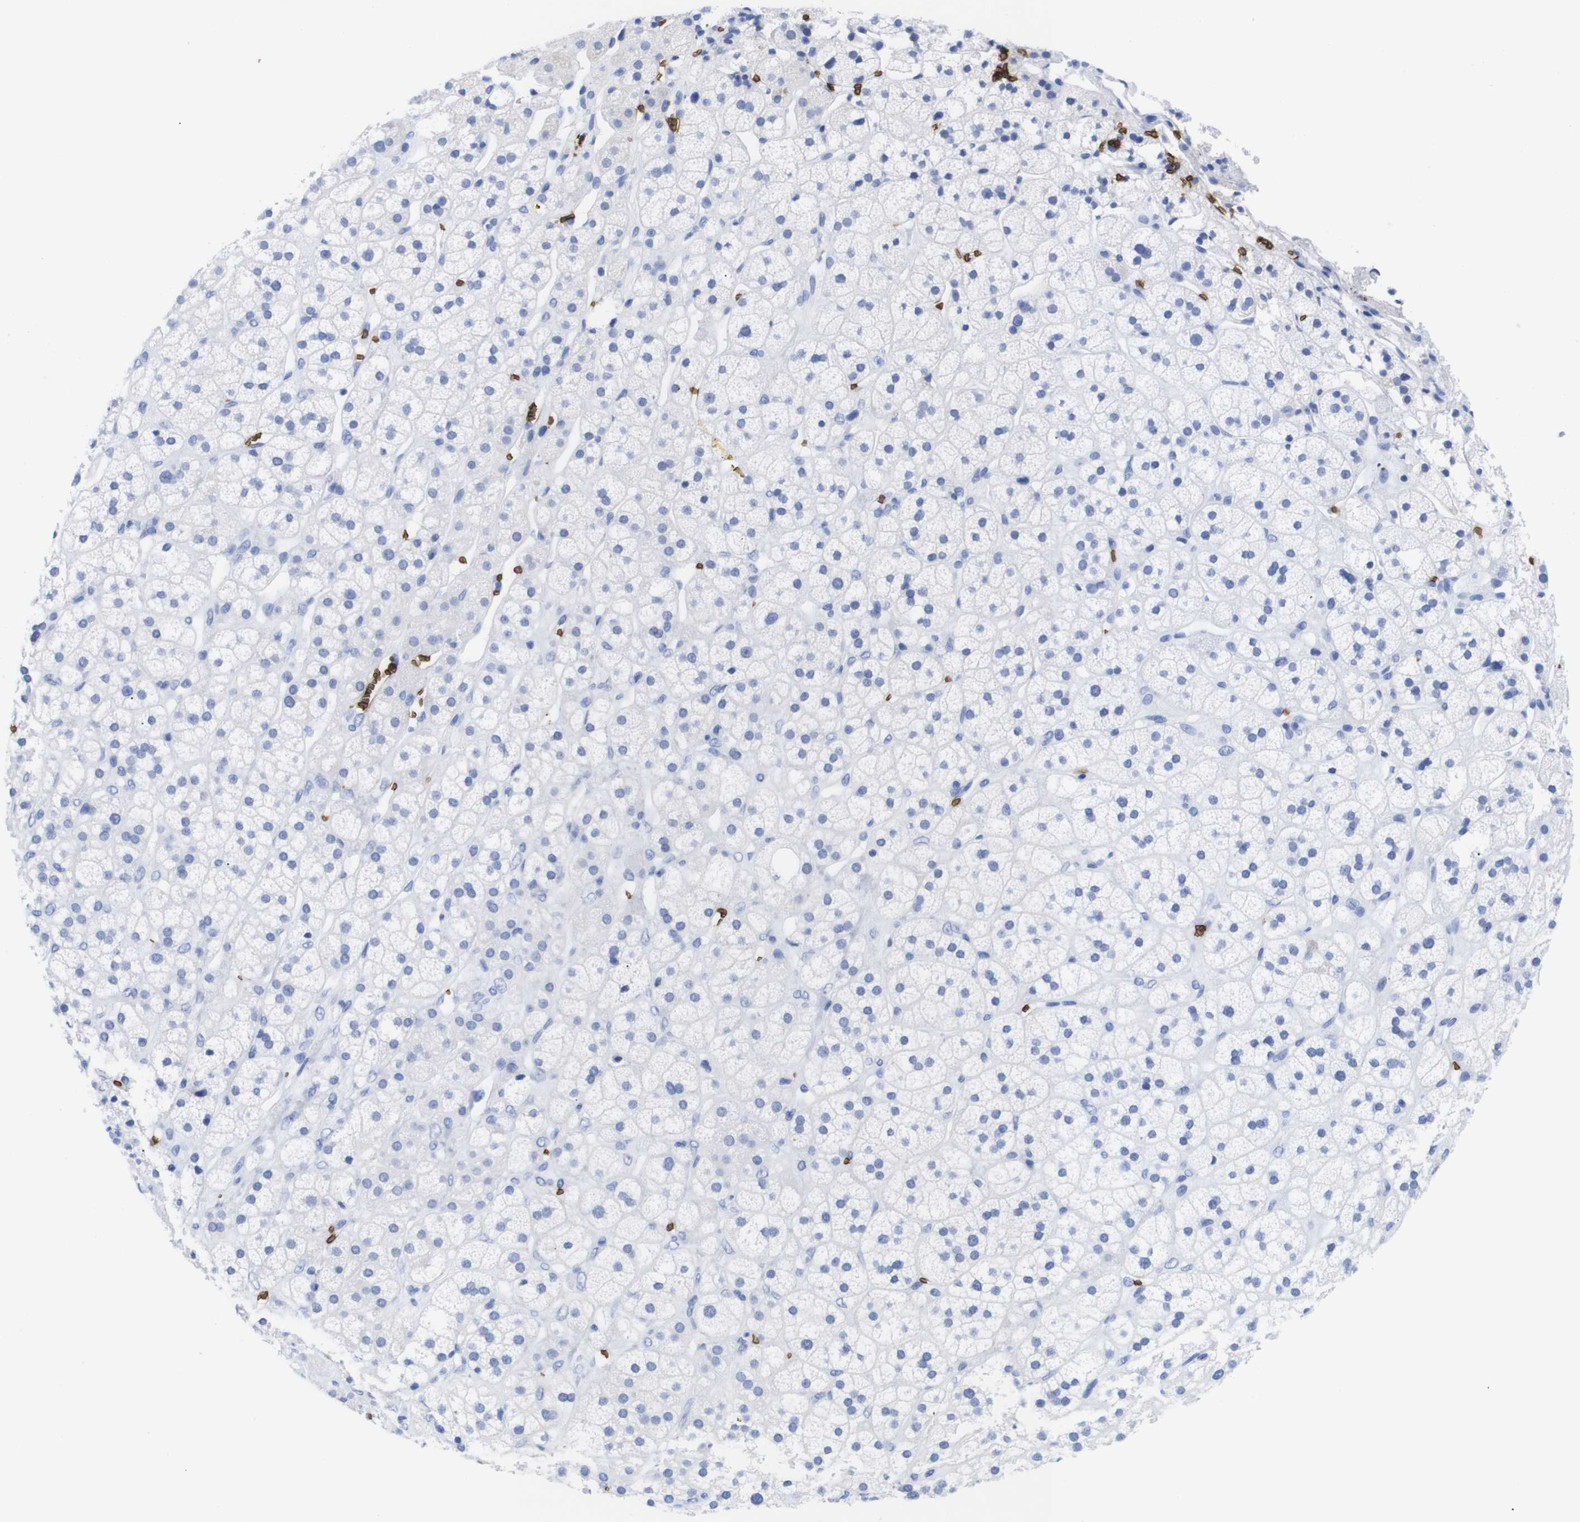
{"staining": {"intensity": "negative", "quantity": "none", "location": "none"}, "tissue": "adrenal gland", "cell_type": "Glandular cells", "image_type": "normal", "snomed": [{"axis": "morphology", "description": "Normal tissue, NOS"}, {"axis": "topography", "description": "Adrenal gland"}], "caption": "High power microscopy photomicrograph of an IHC histopathology image of benign adrenal gland, revealing no significant staining in glandular cells. The staining was performed using DAB (3,3'-diaminobenzidine) to visualize the protein expression in brown, while the nuclei were stained in blue with hematoxylin (Magnification: 20x).", "gene": "S1PR2", "patient": {"sex": "male", "age": 56}}